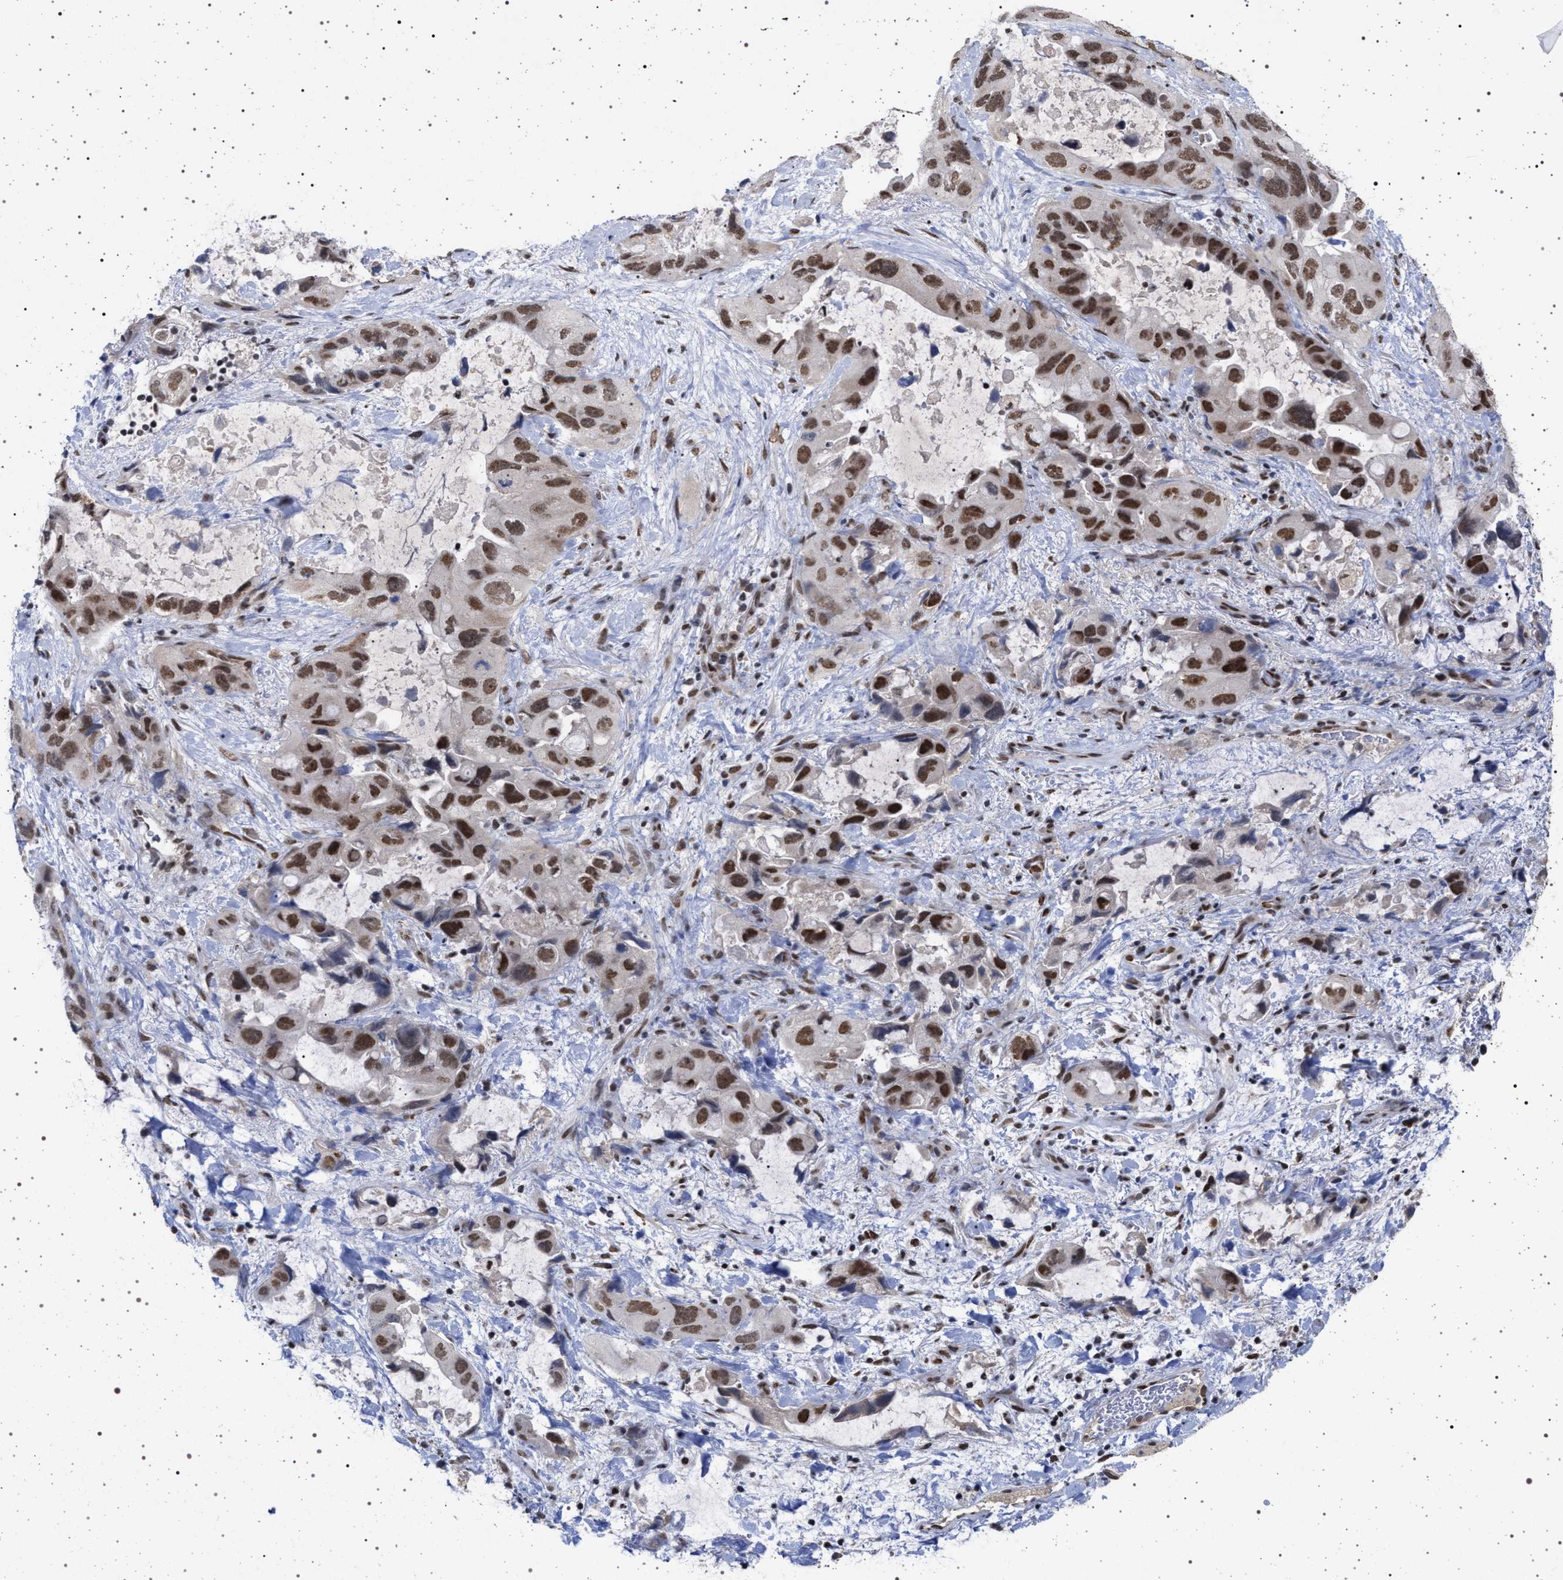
{"staining": {"intensity": "strong", "quantity": ">75%", "location": "nuclear"}, "tissue": "lung cancer", "cell_type": "Tumor cells", "image_type": "cancer", "snomed": [{"axis": "morphology", "description": "Squamous cell carcinoma, NOS"}, {"axis": "topography", "description": "Lung"}], "caption": "Protein staining exhibits strong nuclear staining in about >75% of tumor cells in squamous cell carcinoma (lung).", "gene": "PHF12", "patient": {"sex": "female", "age": 73}}